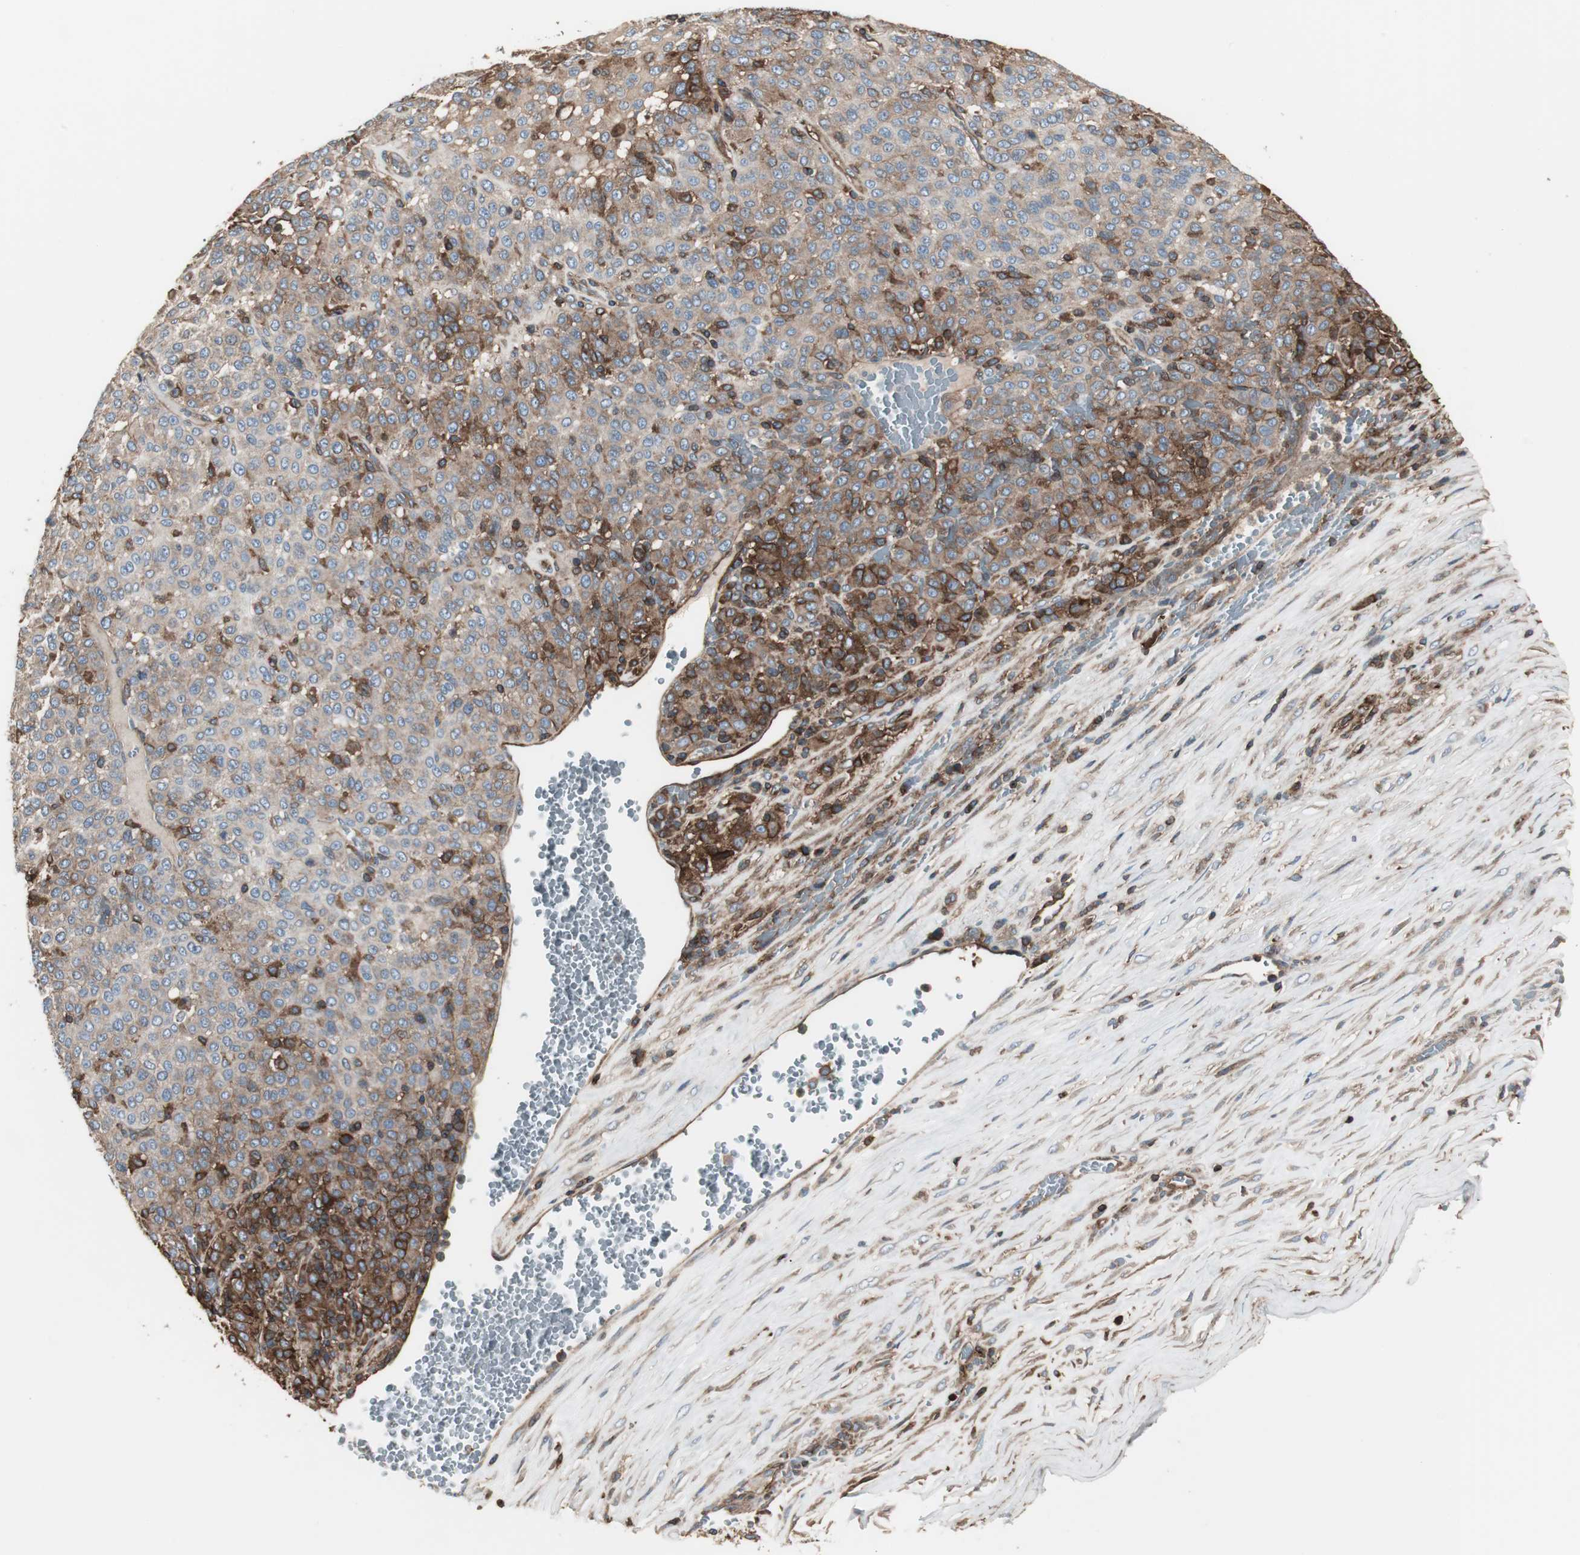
{"staining": {"intensity": "strong", "quantity": "25%-75%", "location": "cytoplasmic/membranous"}, "tissue": "melanoma", "cell_type": "Tumor cells", "image_type": "cancer", "snomed": [{"axis": "morphology", "description": "Malignant melanoma, Metastatic site"}, {"axis": "topography", "description": "Pancreas"}], "caption": "Protein expression analysis of melanoma reveals strong cytoplasmic/membranous staining in approximately 25%-75% of tumor cells.", "gene": "B2M", "patient": {"sex": "female", "age": 30}}